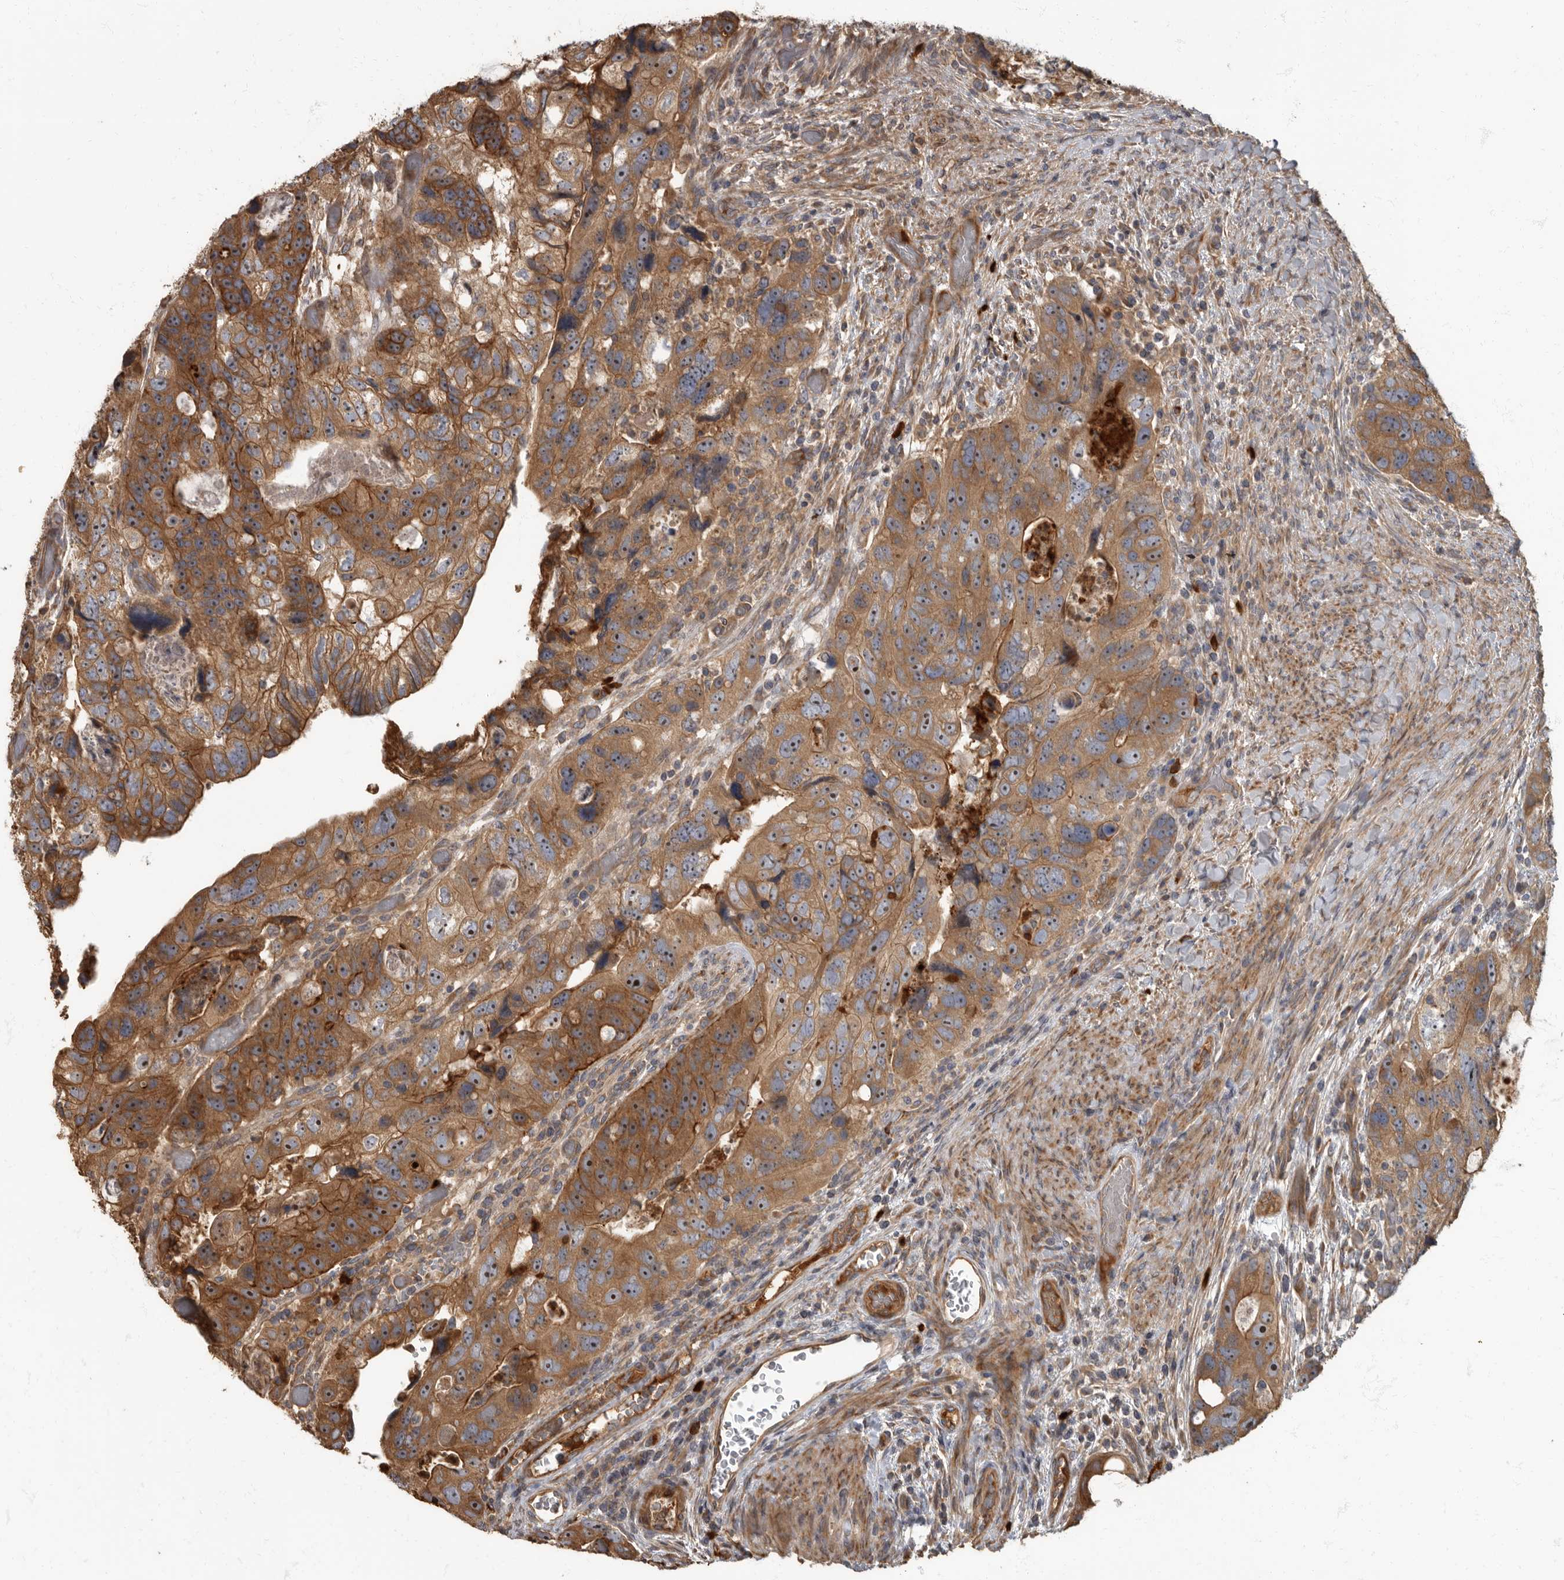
{"staining": {"intensity": "strong", "quantity": "25%-75%", "location": "cytoplasmic/membranous,nuclear"}, "tissue": "colorectal cancer", "cell_type": "Tumor cells", "image_type": "cancer", "snomed": [{"axis": "morphology", "description": "Adenocarcinoma, NOS"}, {"axis": "topography", "description": "Rectum"}], "caption": "About 25%-75% of tumor cells in colorectal adenocarcinoma demonstrate strong cytoplasmic/membranous and nuclear protein positivity as visualized by brown immunohistochemical staining.", "gene": "DAAM1", "patient": {"sex": "male", "age": 59}}